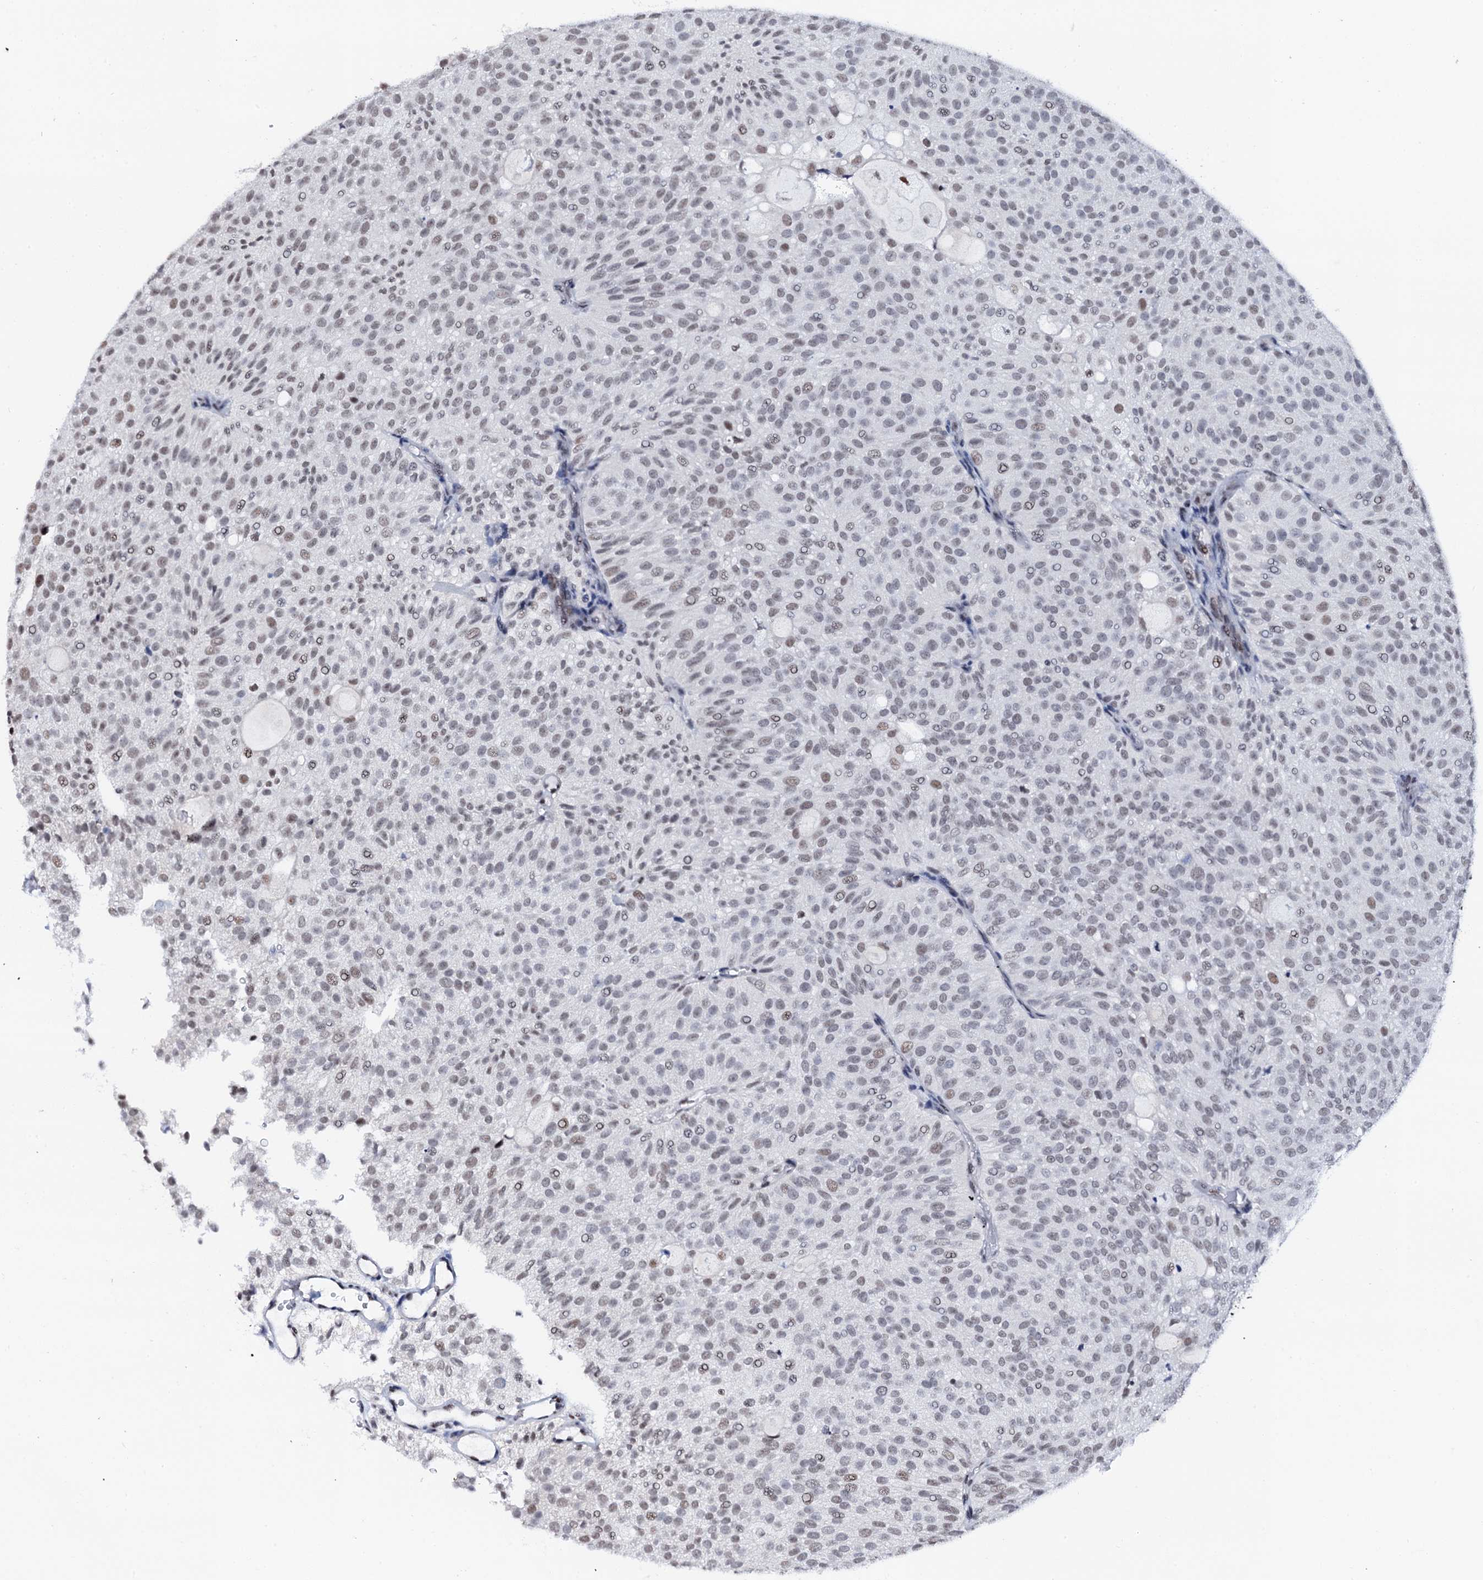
{"staining": {"intensity": "moderate", "quantity": ">75%", "location": "nuclear"}, "tissue": "urothelial cancer", "cell_type": "Tumor cells", "image_type": "cancer", "snomed": [{"axis": "morphology", "description": "Urothelial carcinoma, Low grade"}, {"axis": "topography", "description": "Urinary bladder"}], "caption": "IHC of urothelial cancer reveals medium levels of moderate nuclear expression in approximately >75% of tumor cells. The staining is performed using DAB brown chromogen to label protein expression. The nuclei are counter-stained blue using hematoxylin.", "gene": "NKAPD1", "patient": {"sex": "male", "age": 78}}